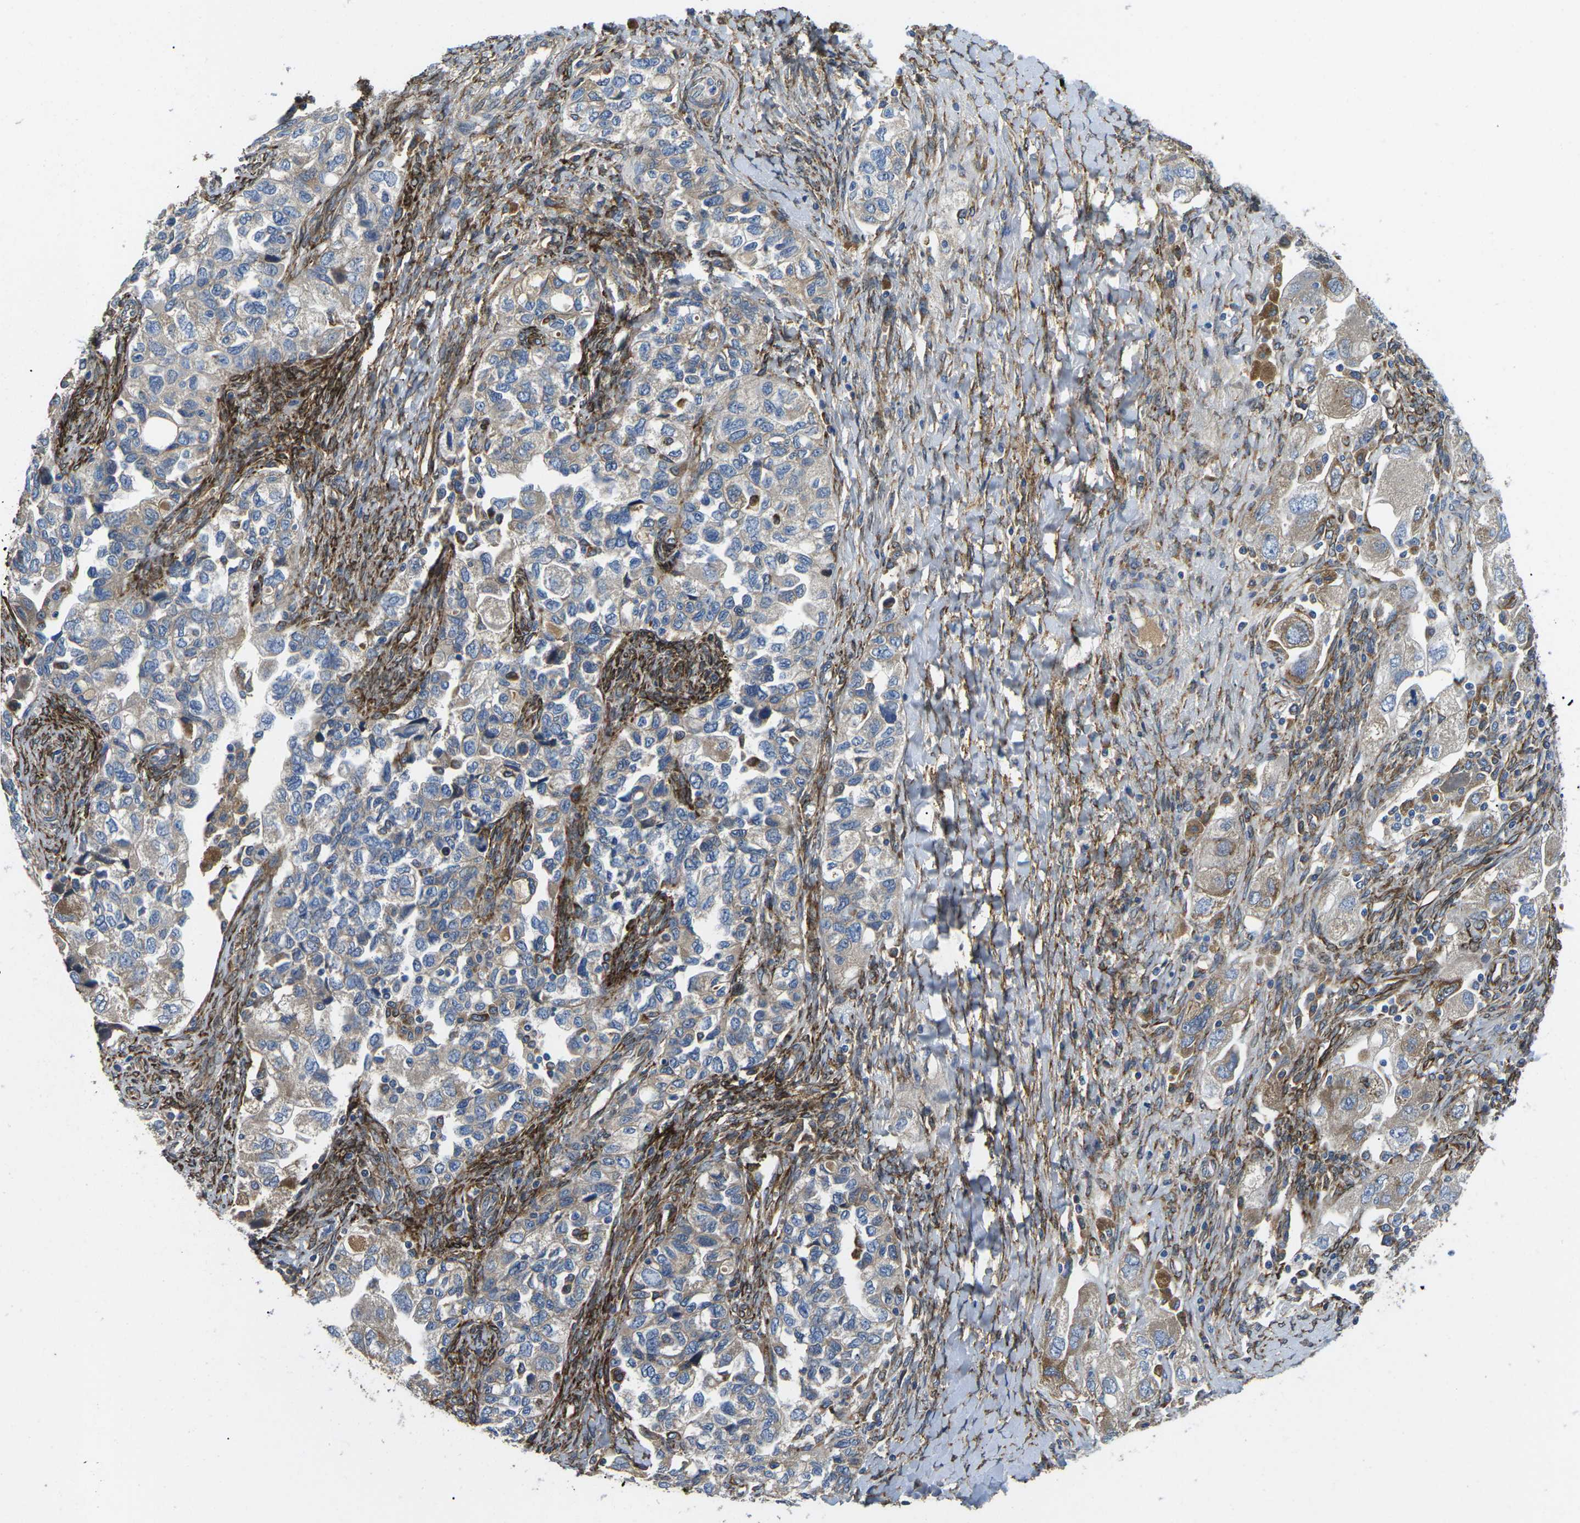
{"staining": {"intensity": "weak", "quantity": ">75%", "location": "cytoplasmic/membranous"}, "tissue": "ovarian cancer", "cell_type": "Tumor cells", "image_type": "cancer", "snomed": [{"axis": "morphology", "description": "Carcinoma, NOS"}, {"axis": "morphology", "description": "Cystadenocarcinoma, serous, NOS"}, {"axis": "topography", "description": "Ovary"}], "caption": "Approximately >75% of tumor cells in human ovarian cancer display weak cytoplasmic/membranous protein expression as visualized by brown immunohistochemical staining.", "gene": "PDZD8", "patient": {"sex": "female", "age": 69}}